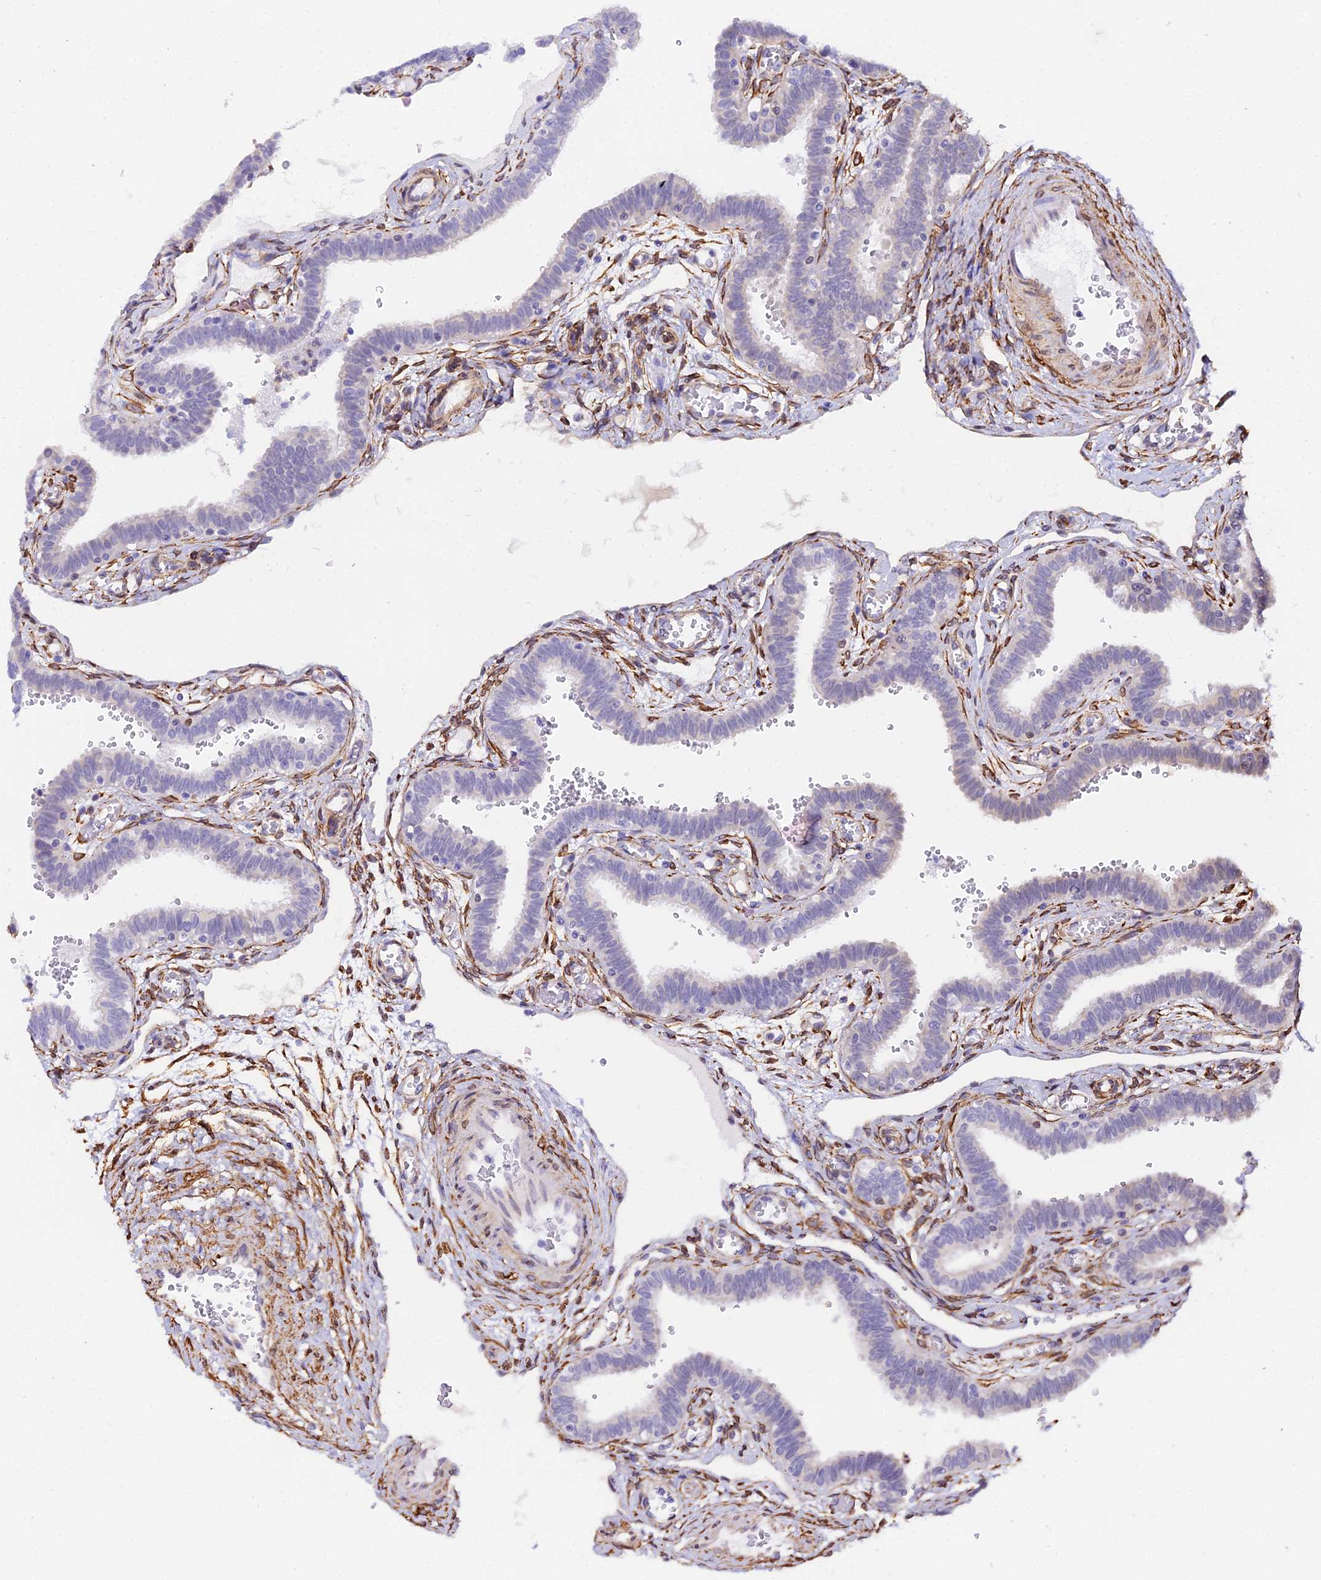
{"staining": {"intensity": "negative", "quantity": "none", "location": "none"}, "tissue": "fallopian tube", "cell_type": "Glandular cells", "image_type": "normal", "snomed": [{"axis": "morphology", "description": "Normal tissue, NOS"}, {"axis": "topography", "description": "Fallopian tube"}, {"axis": "topography", "description": "Placenta"}], "caption": "IHC of unremarkable human fallopian tube demonstrates no positivity in glandular cells.", "gene": "MXRA7", "patient": {"sex": "female", "age": 32}}